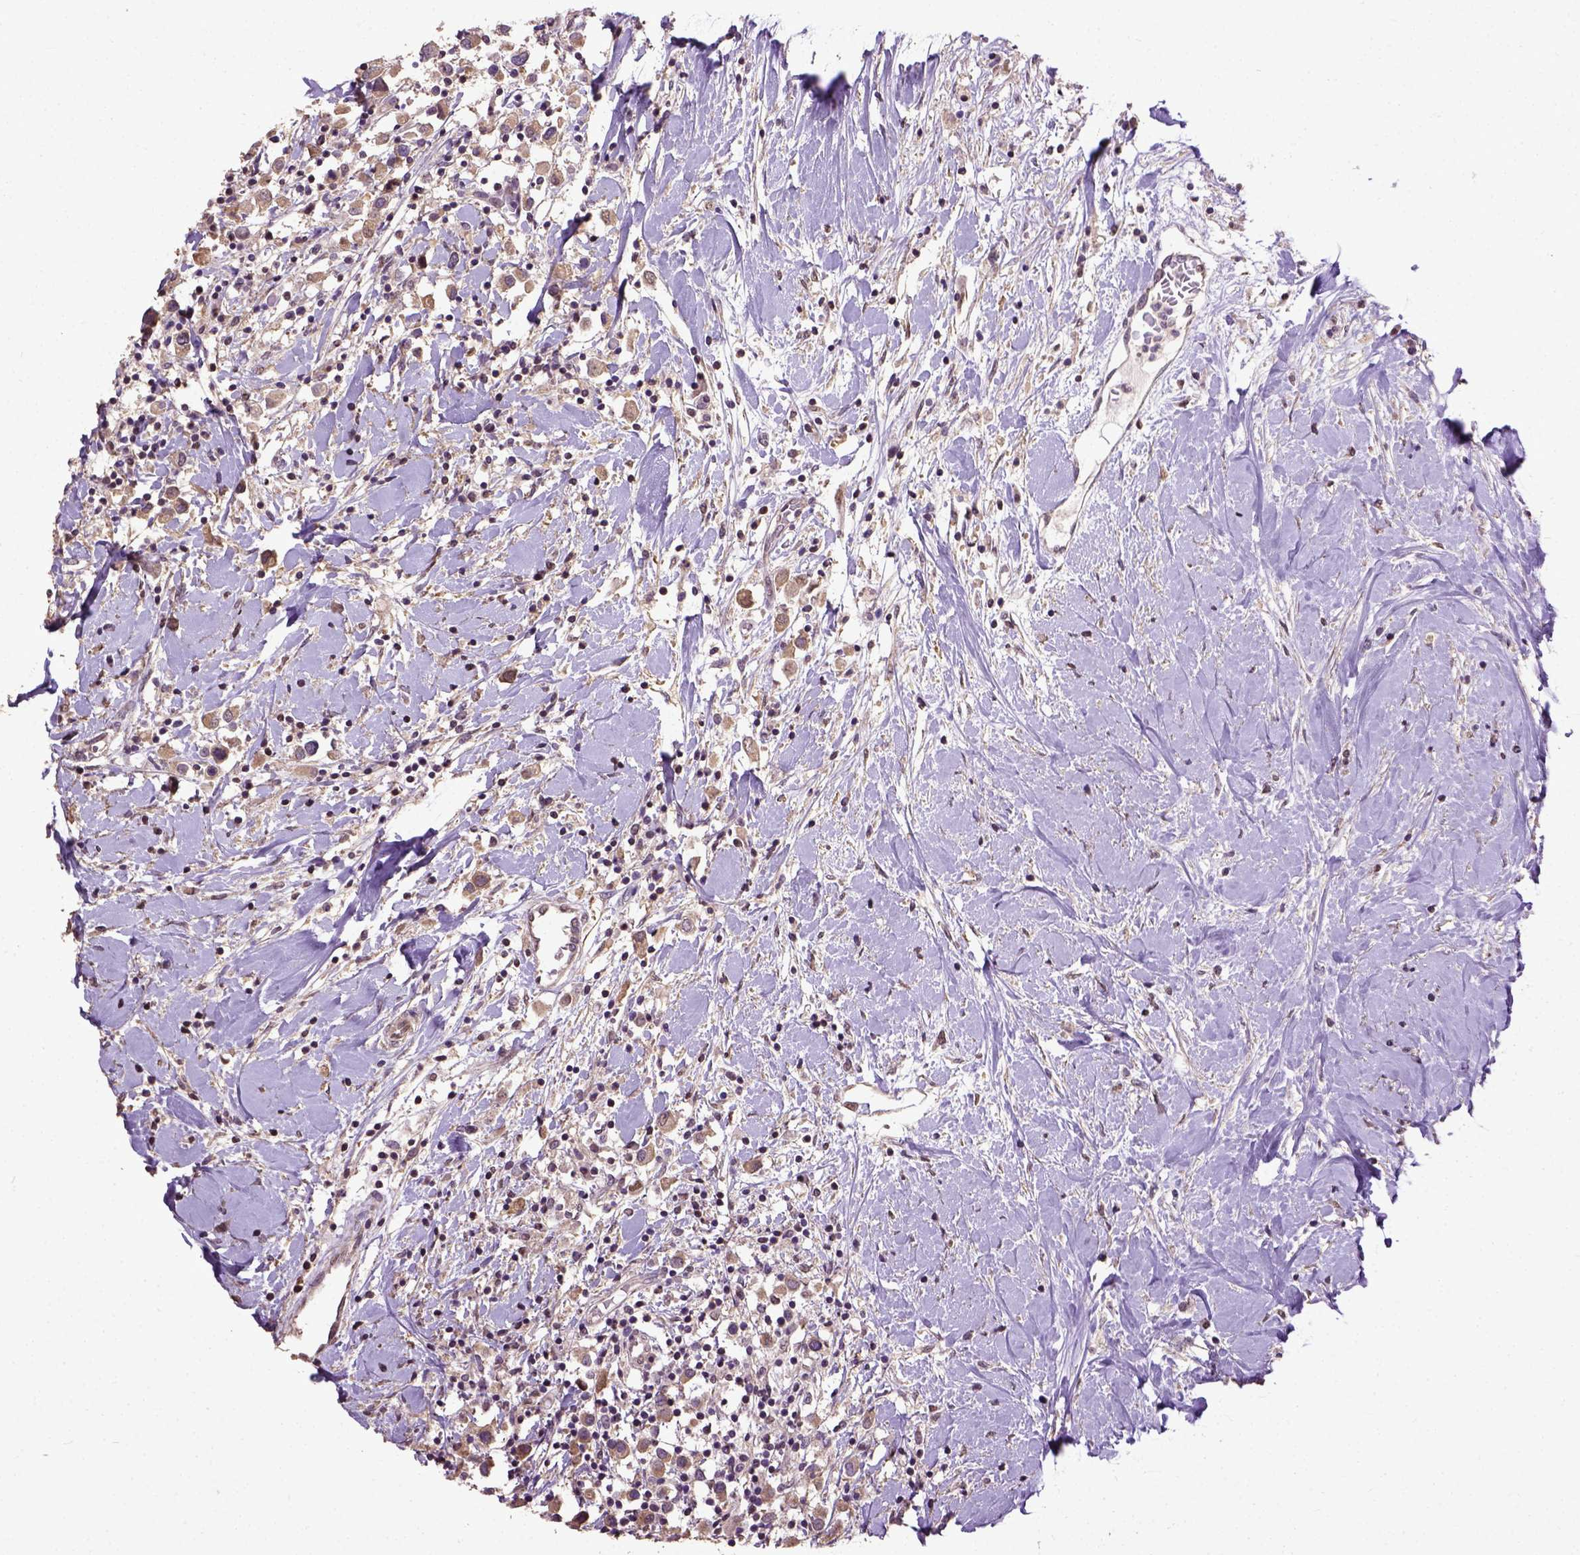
{"staining": {"intensity": "moderate", "quantity": ">75%", "location": "cytoplasmic/membranous,nuclear"}, "tissue": "breast cancer", "cell_type": "Tumor cells", "image_type": "cancer", "snomed": [{"axis": "morphology", "description": "Duct carcinoma"}, {"axis": "topography", "description": "Breast"}], "caption": "An IHC histopathology image of neoplastic tissue is shown. Protein staining in brown labels moderate cytoplasmic/membranous and nuclear positivity in breast cancer (invasive ductal carcinoma) within tumor cells.", "gene": "UBA3", "patient": {"sex": "female", "age": 61}}